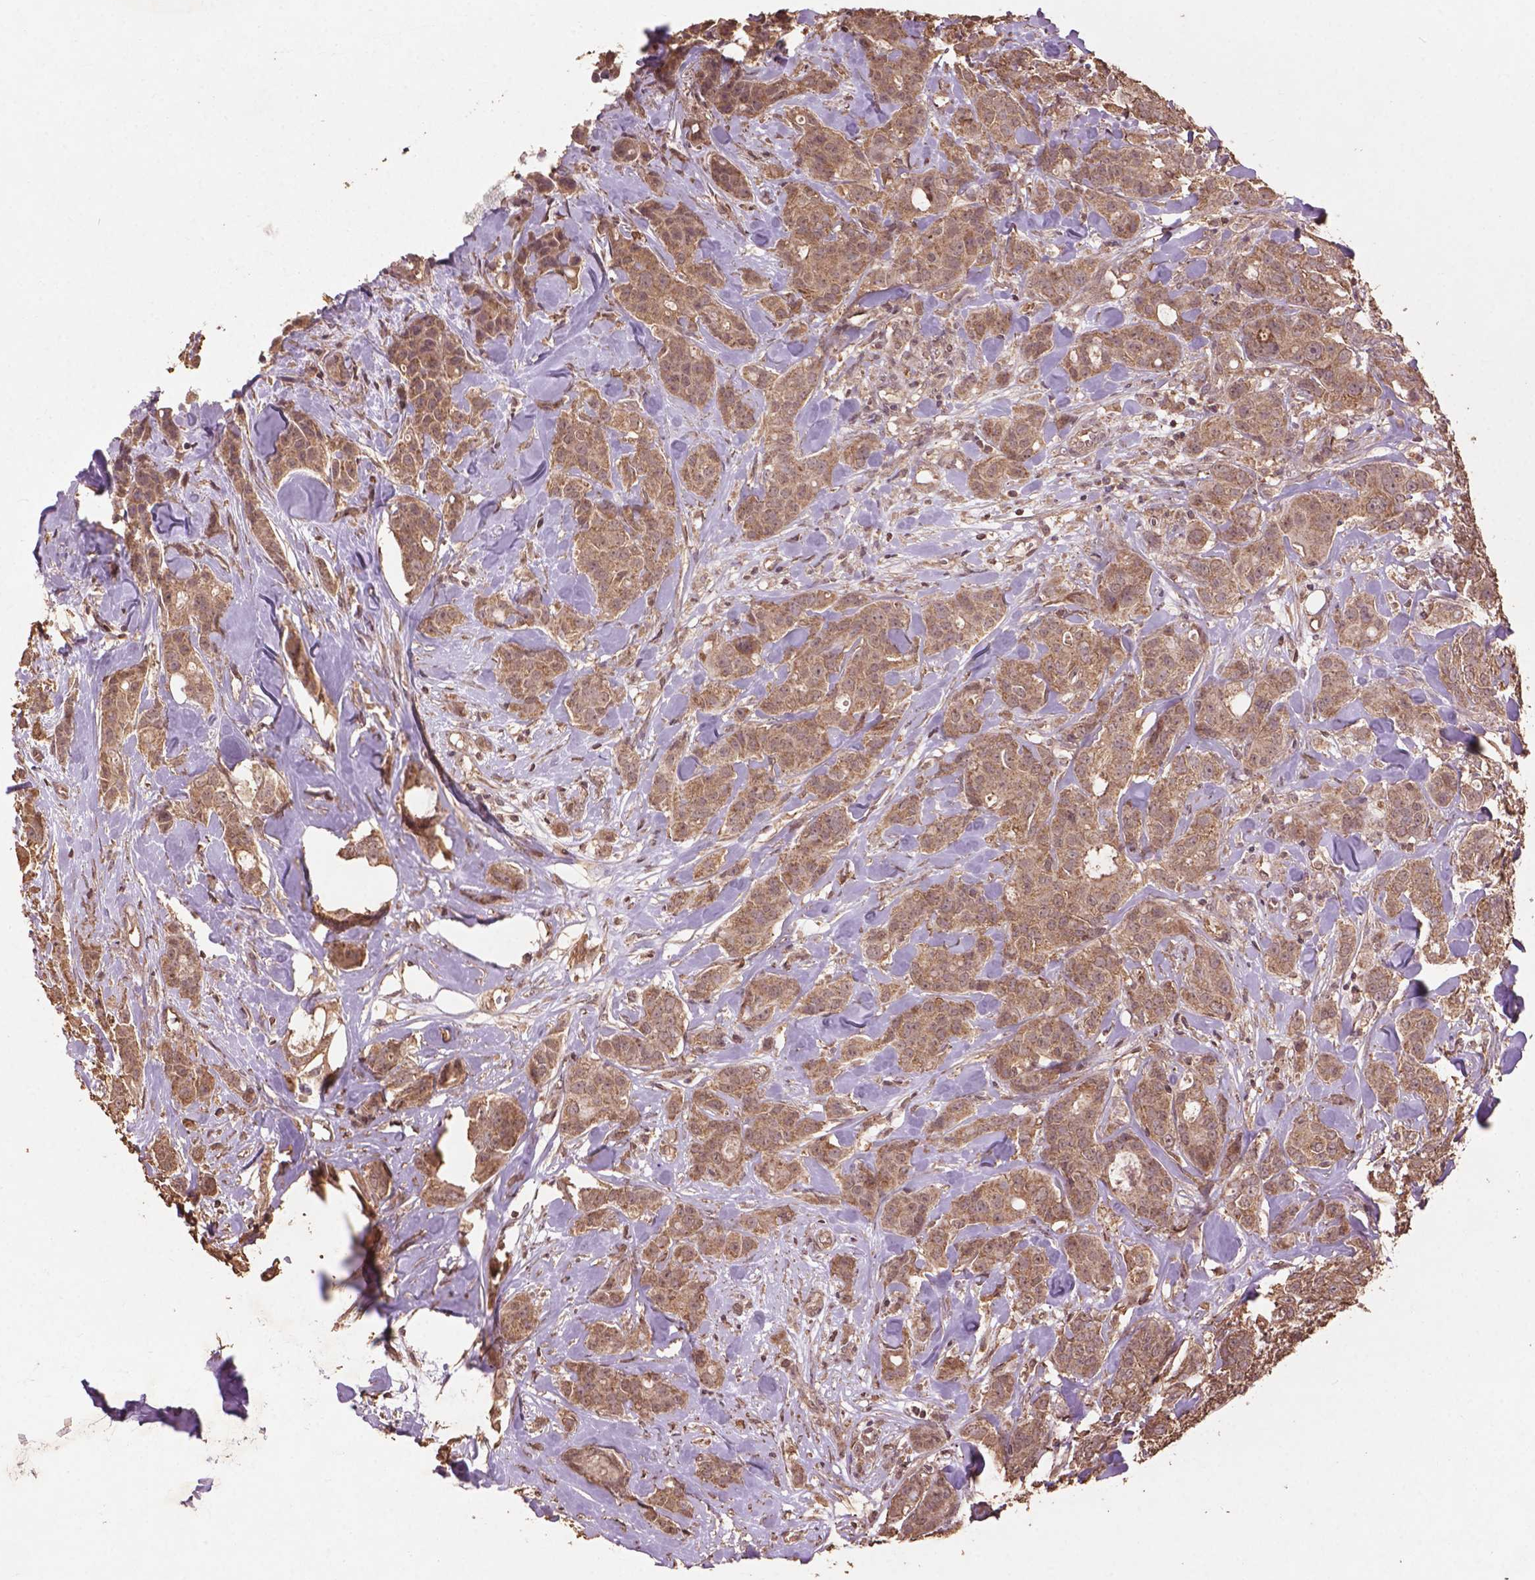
{"staining": {"intensity": "weak", "quantity": ">75%", "location": "cytoplasmic/membranous"}, "tissue": "breast cancer", "cell_type": "Tumor cells", "image_type": "cancer", "snomed": [{"axis": "morphology", "description": "Duct carcinoma"}, {"axis": "topography", "description": "Breast"}], "caption": "Immunohistochemistry (DAB (3,3'-diaminobenzidine)) staining of breast cancer reveals weak cytoplasmic/membranous protein positivity in approximately >75% of tumor cells.", "gene": "BABAM1", "patient": {"sex": "female", "age": 43}}